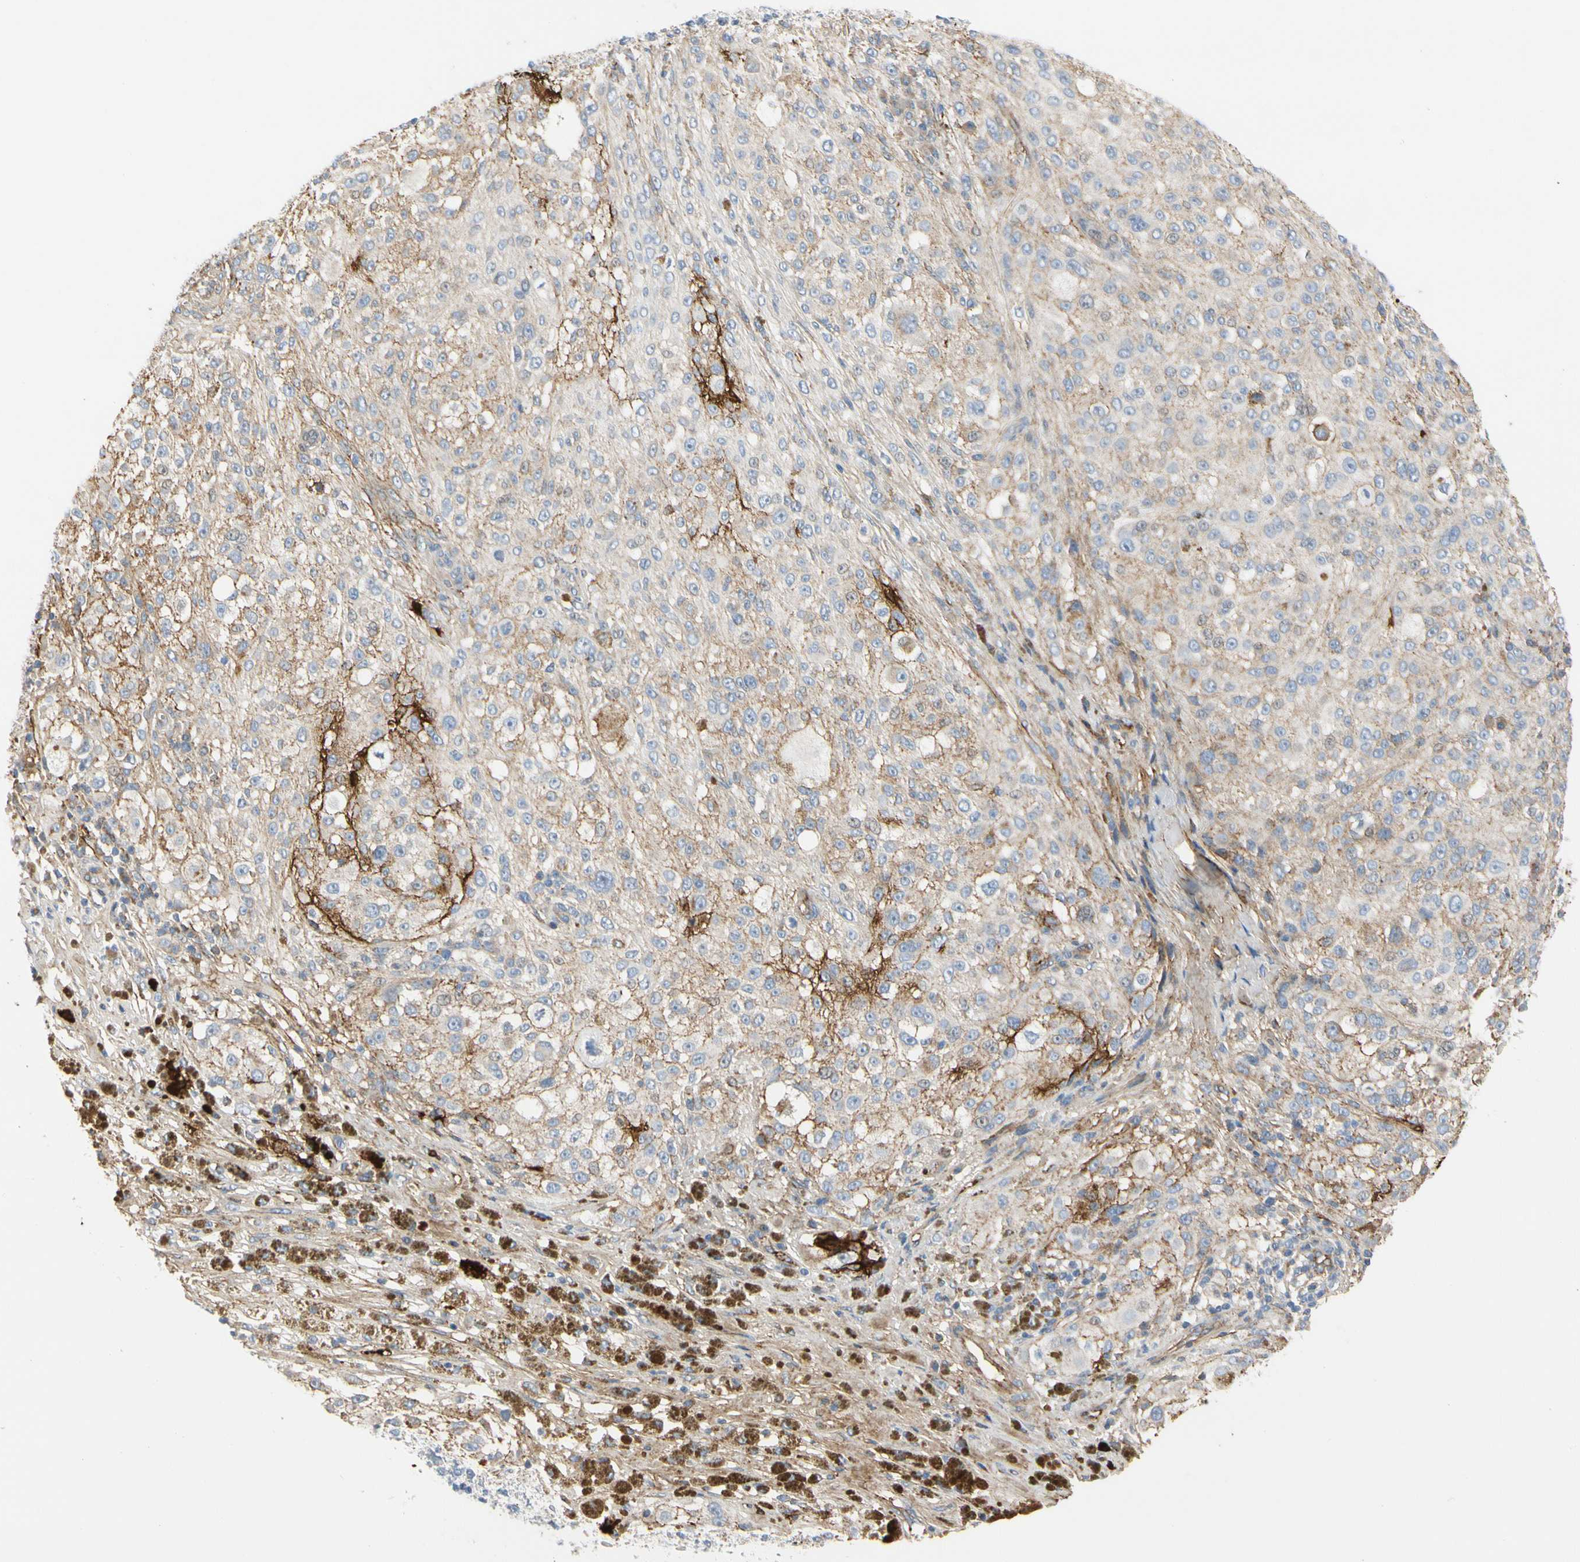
{"staining": {"intensity": "weak", "quantity": ">75%", "location": "cytoplasmic/membranous"}, "tissue": "melanoma", "cell_type": "Tumor cells", "image_type": "cancer", "snomed": [{"axis": "morphology", "description": "Necrosis, NOS"}, {"axis": "morphology", "description": "Malignant melanoma, NOS"}, {"axis": "topography", "description": "Skin"}], "caption": "The immunohistochemical stain labels weak cytoplasmic/membranous positivity in tumor cells of malignant melanoma tissue.", "gene": "FGB", "patient": {"sex": "female", "age": 87}}